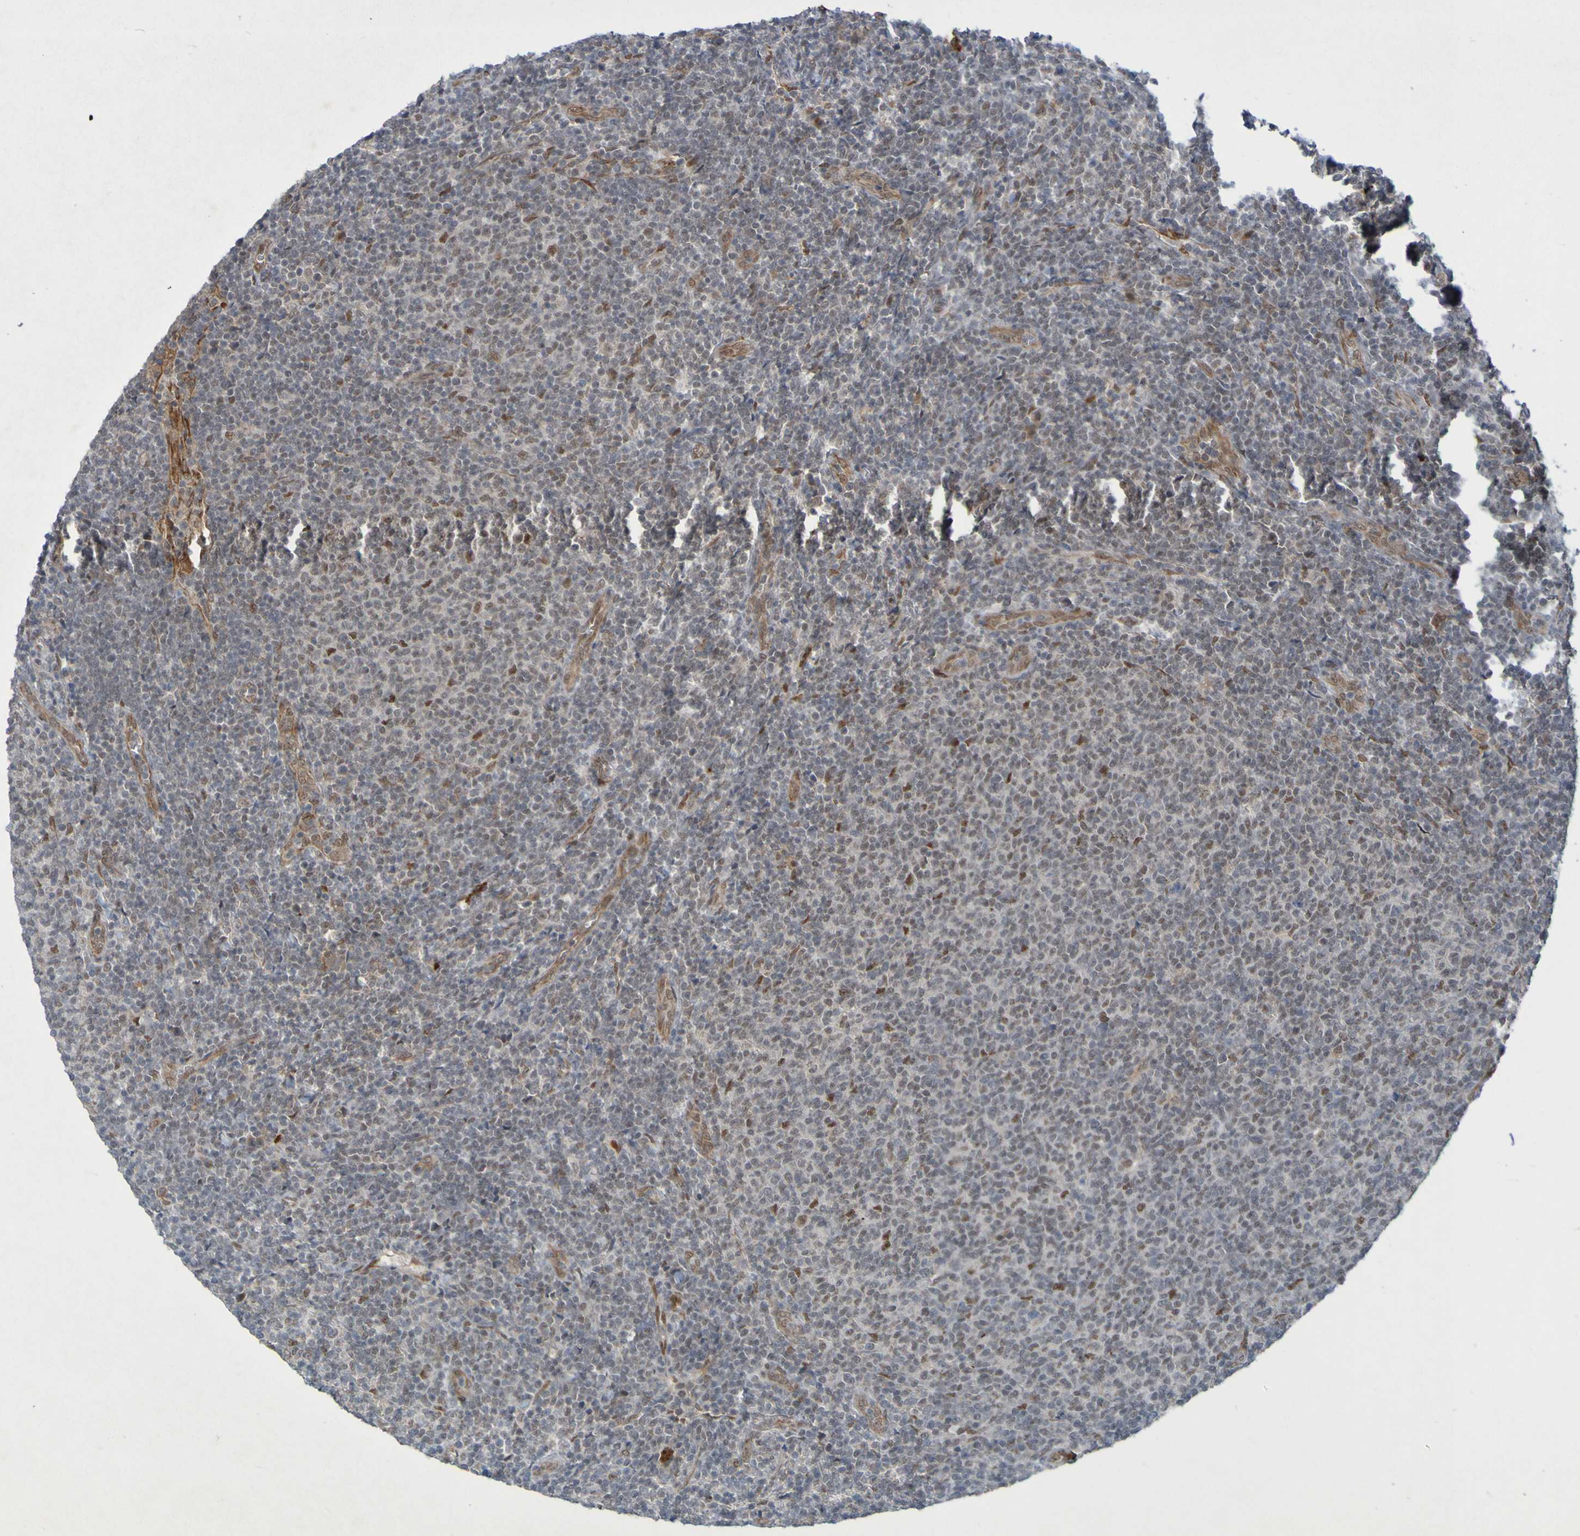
{"staining": {"intensity": "moderate", "quantity": "<25%", "location": "nuclear"}, "tissue": "lymphoma", "cell_type": "Tumor cells", "image_type": "cancer", "snomed": [{"axis": "morphology", "description": "Malignant lymphoma, non-Hodgkin's type, Low grade"}, {"axis": "topography", "description": "Lymph node"}], "caption": "DAB (3,3'-diaminobenzidine) immunohistochemical staining of human lymphoma displays moderate nuclear protein expression in approximately <25% of tumor cells.", "gene": "MCPH1", "patient": {"sex": "male", "age": 66}}